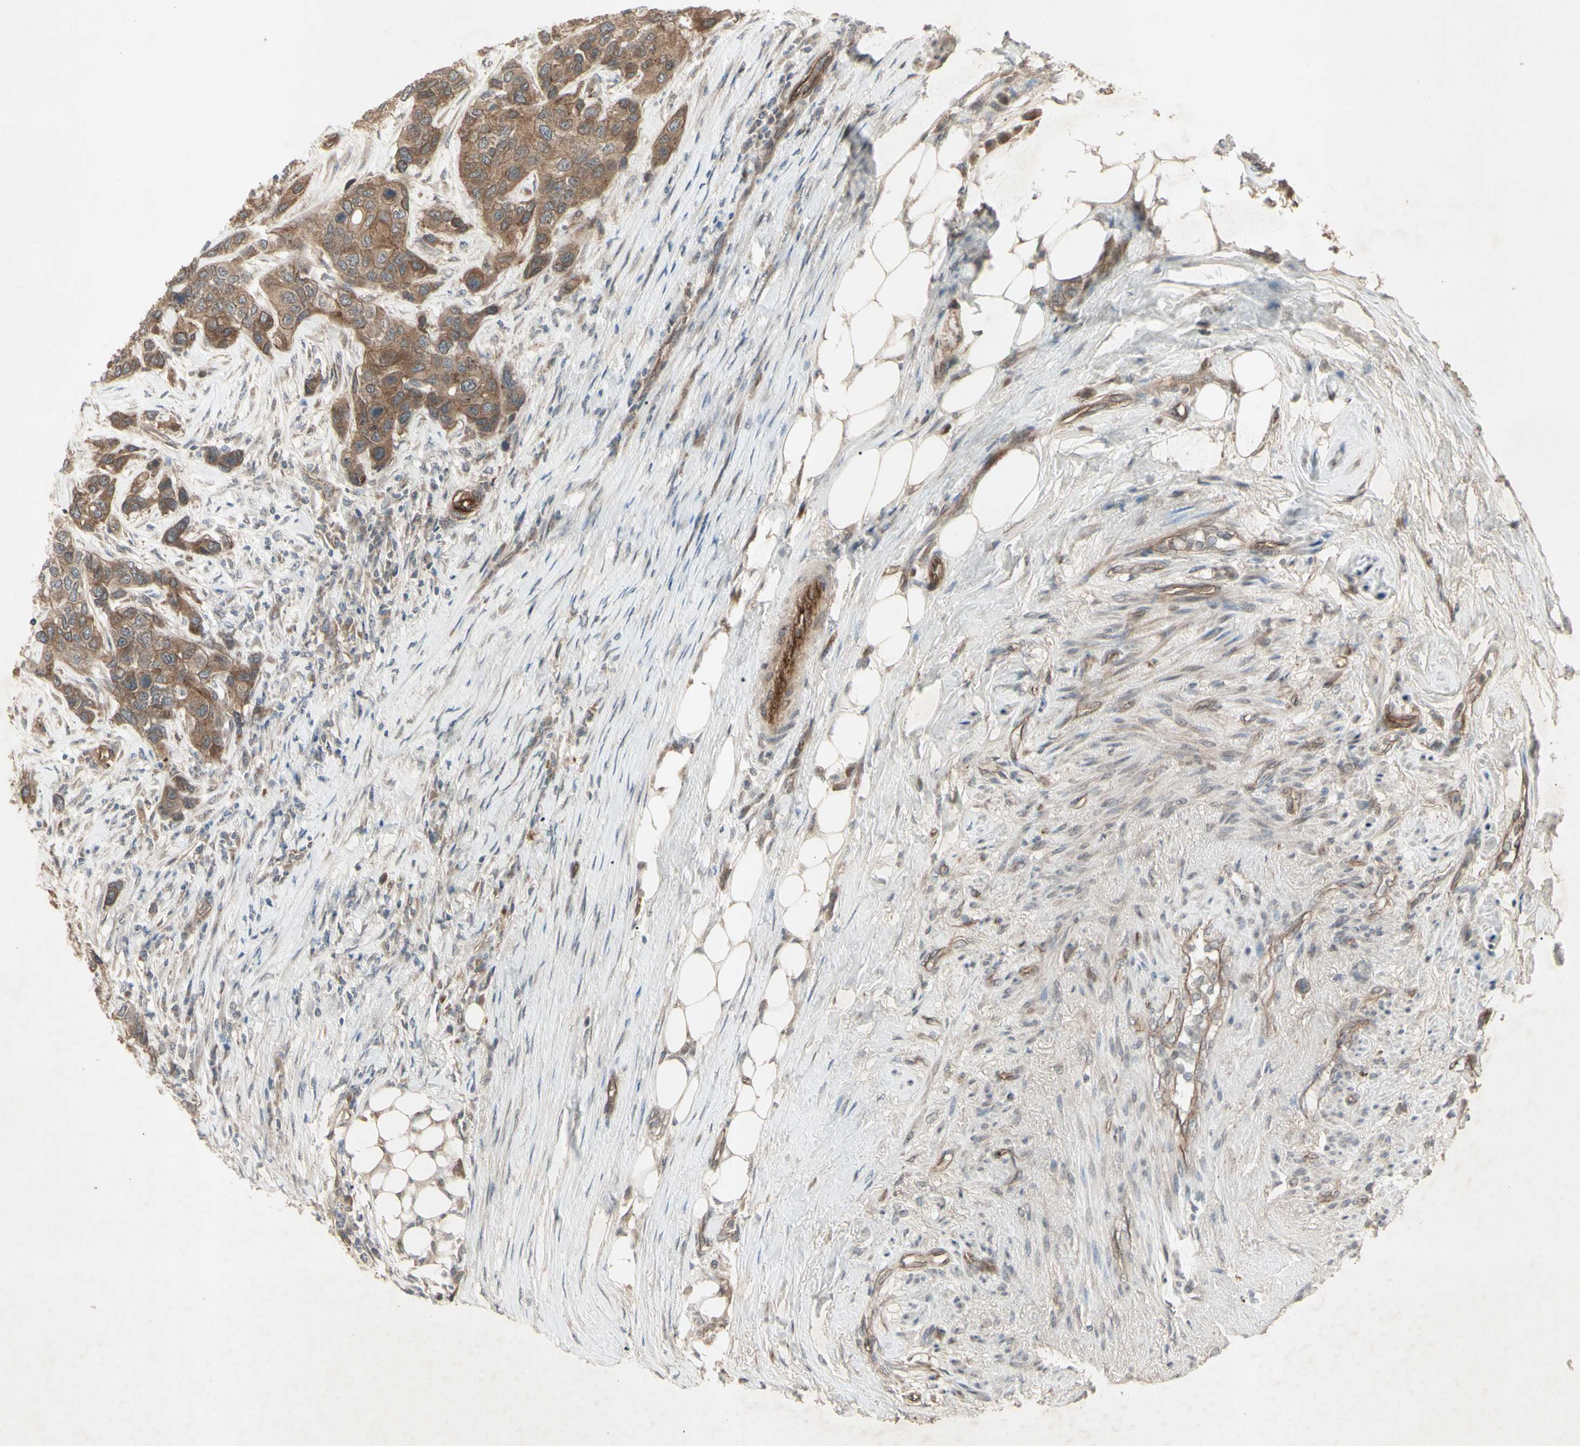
{"staining": {"intensity": "moderate", "quantity": ">75%", "location": "cytoplasmic/membranous"}, "tissue": "urothelial cancer", "cell_type": "Tumor cells", "image_type": "cancer", "snomed": [{"axis": "morphology", "description": "Urothelial carcinoma, High grade"}, {"axis": "topography", "description": "Urinary bladder"}], "caption": "Human urothelial cancer stained with a protein marker demonstrates moderate staining in tumor cells.", "gene": "JAG1", "patient": {"sex": "female", "age": 56}}